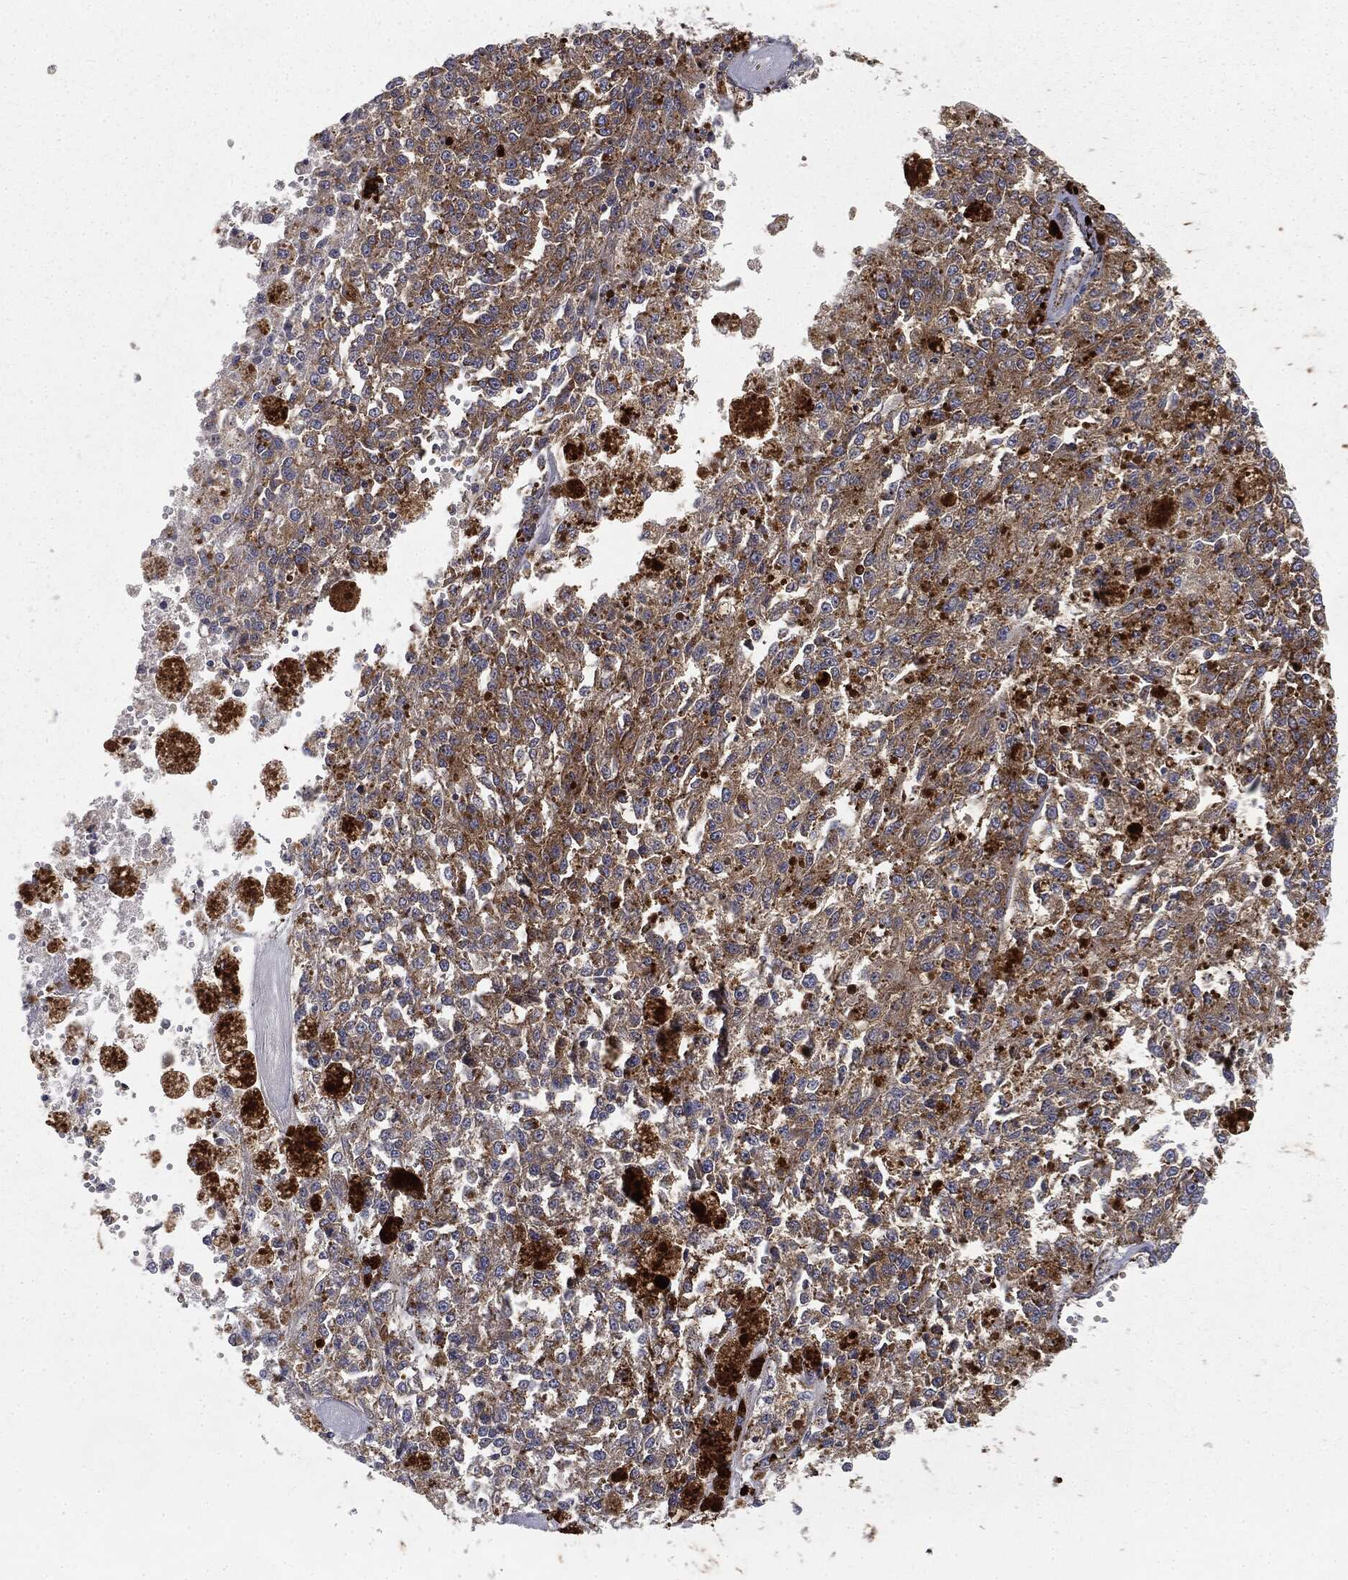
{"staining": {"intensity": "moderate", "quantity": ">75%", "location": "cytoplasmic/membranous"}, "tissue": "melanoma", "cell_type": "Tumor cells", "image_type": "cancer", "snomed": [{"axis": "morphology", "description": "Malignant melanoma, Metastatic site"}, {"axis": "topography", "description": "Lymph node"}], "caption": "This is a histology image of immunohistochemistry staining of malignant melanoma (metastatic site), which shows moderate positivity in the cytoplasmic/membranous of tumor cells.", "gene": "CTSA", "patient": {"sex": "female", "age": 64}}